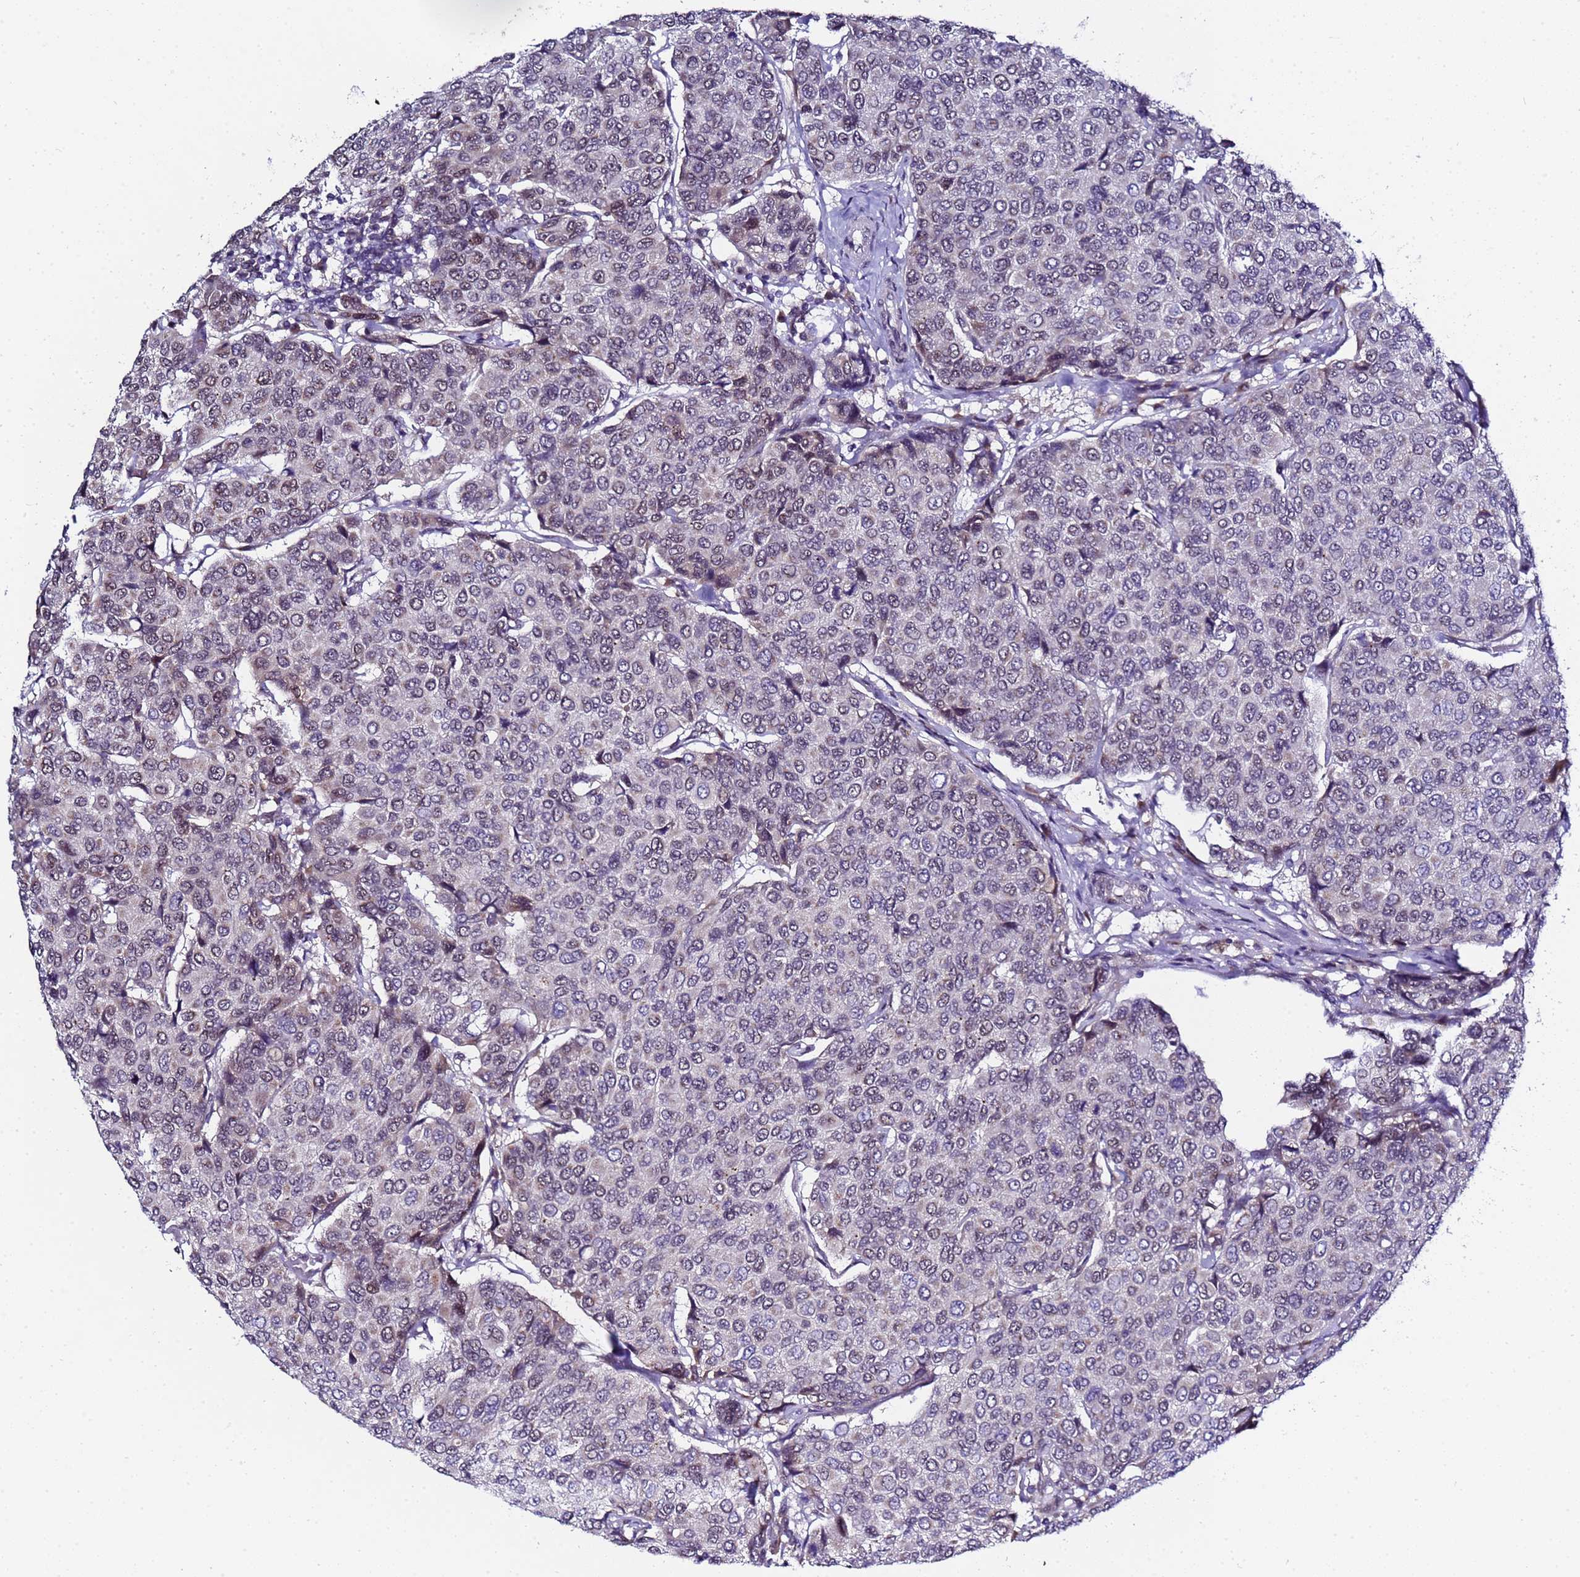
{"staining": {"intensity": "negative", "quantity": "none", "location": "none"}, "tissue": "breast cancer", "cell_type": "Tumor cells", "image_type": "cancer", "snomed": [{"axis": "morphology", "description": "Duct carcinoma"}, {"axis": "topography", "description": "Breast"}], "caption": "This histopathology image is of breast cancer stained with immunohistochemistry to label a protein in brown with the nuclei are counter-stained blue. There is no expression in tumor cells. (Stains: DAB (3,3'-diaminobenzidine) IHC with hematoxylin counter stain, Microscopy: brightfield microscopy at high magnification).", "gene": "C19orf47", "patient": {"sex": "female", "age": 55}}